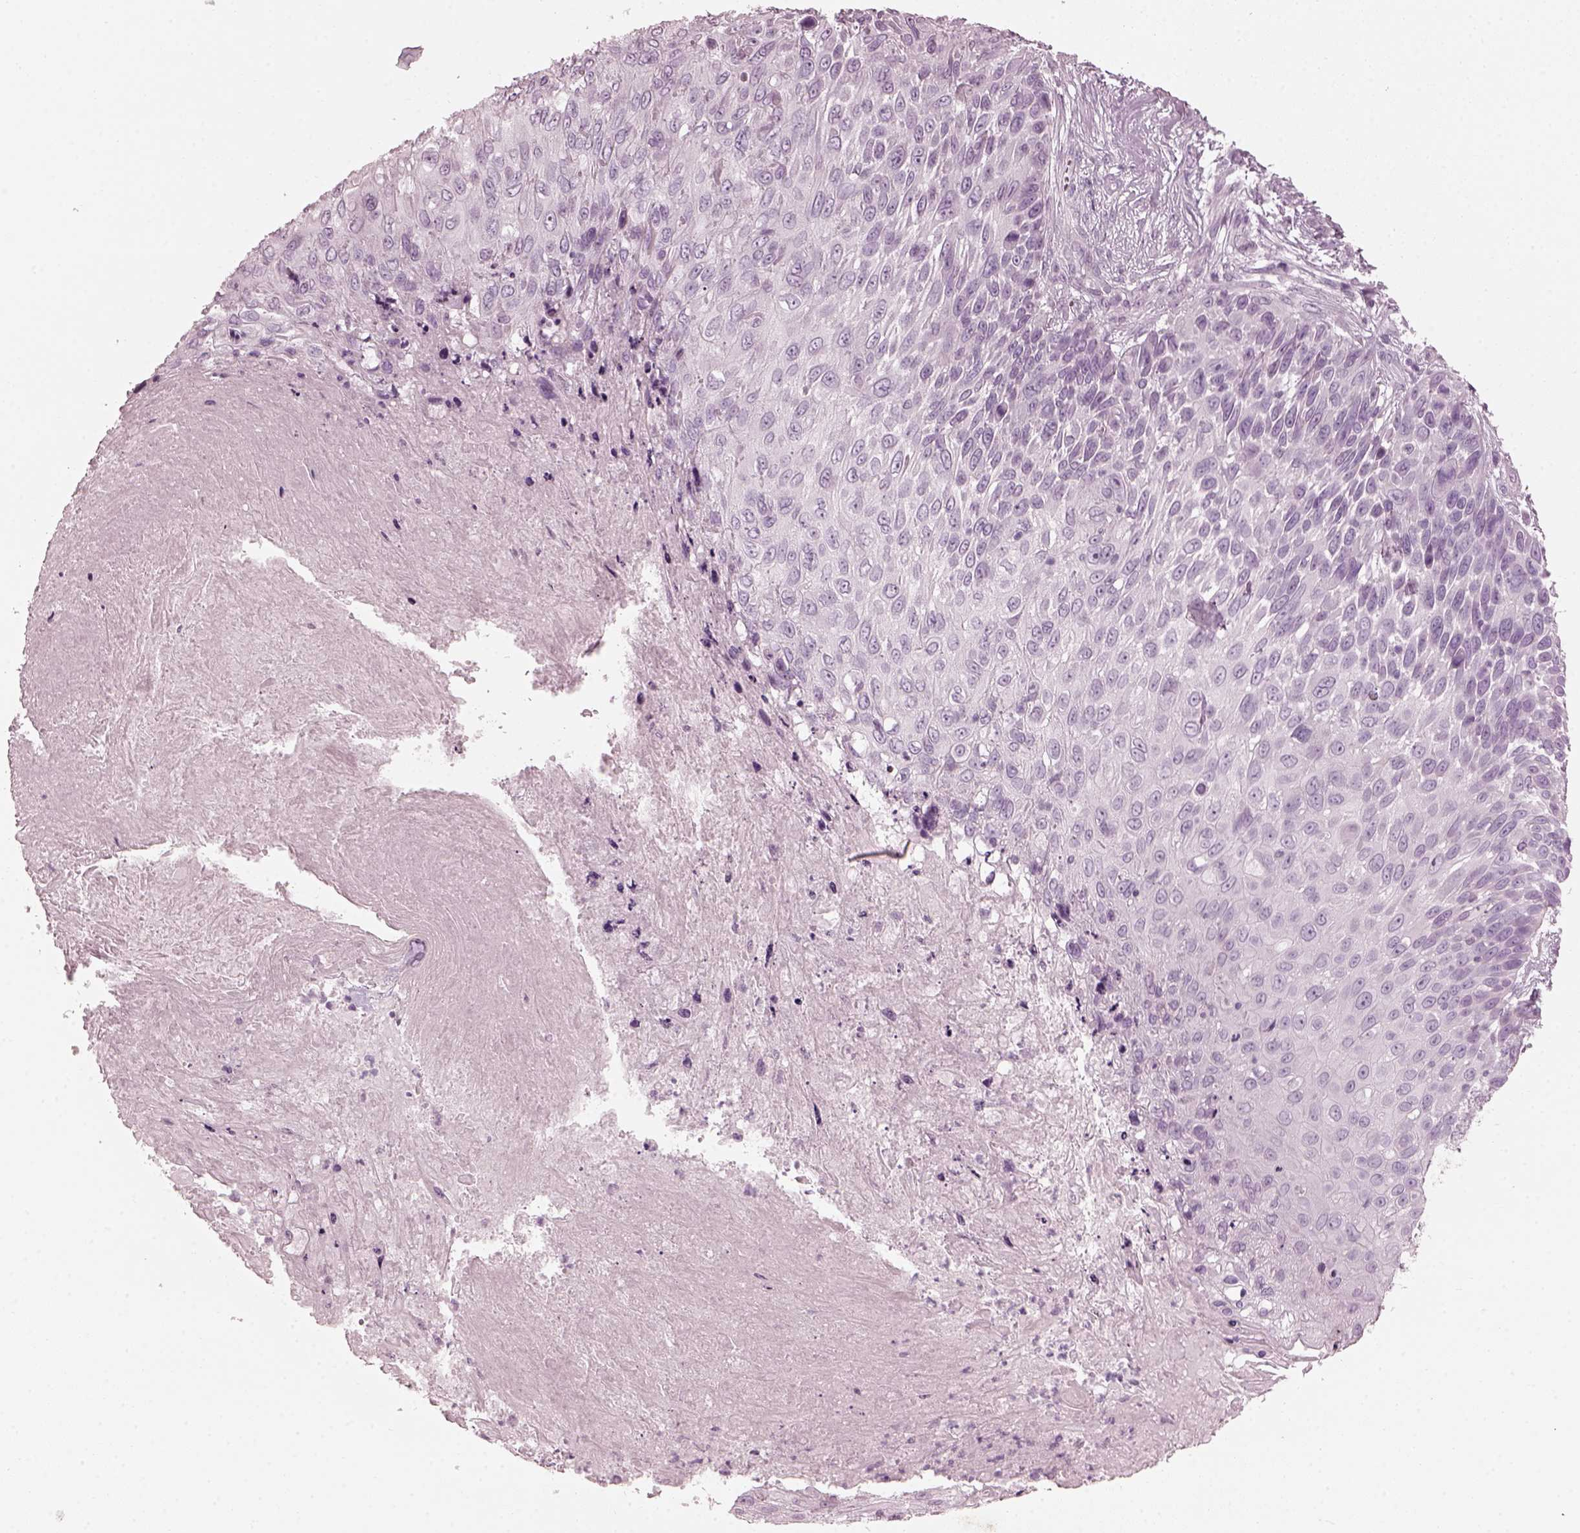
{"staining": {"intensity": "negative", "quantity": "none", "location": "none"}, "tissue": "skin cancer", "cell_type": "Tumor cells", "image_type": "cancer", "snomed": [{"axis": "morphology", "description": "Squamous cell carcinoma, NOS"}, {"axis": "topography", "description": "Skin"}], "caption": "Tumor cells show no significant protein staining in skin cancer.", "gene": "SAXO2", "patient": {"sex": "male", "age": 92}}